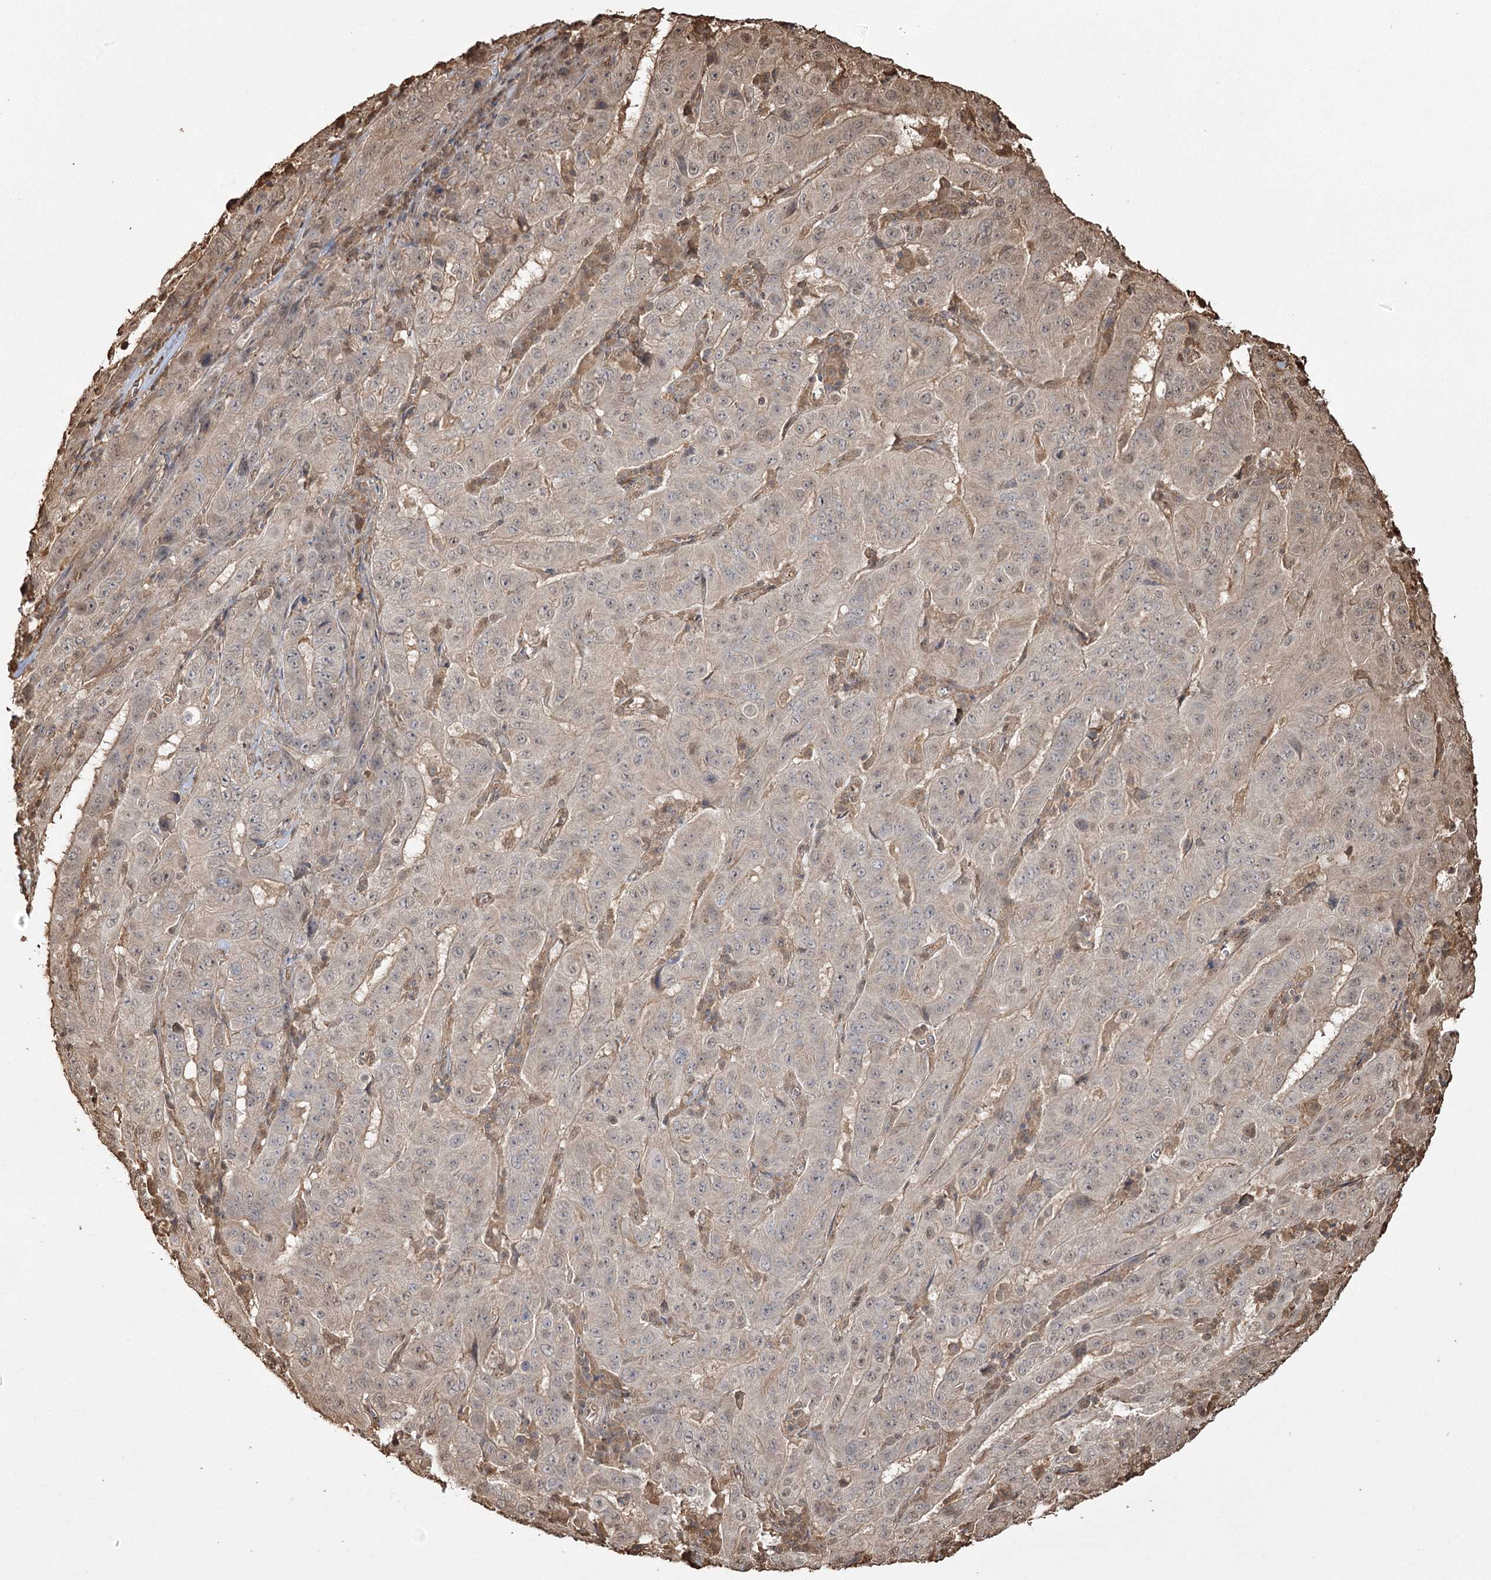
{"staining": {"intensity": "weak", "quantity": "<25%", "location": "cytoplasmic/membranous"}, "tissue": "pancreatic cancer", "cell_type": "Tumor cells", "image_type": "cancer", "snomed": [{"axis": "morphology", "description": "Adenocarcinoma, NOS"}, {"axis": "topography", "description": "Pancreas"}], "caption": "IHC micrograph of neoplastic tissue: adenocarcinoma (pancreatic) stained with DAB (3,3'-diaminobenzidine) shows no significant protein positivity in tumor cells. The staining was performed using DAB to visualize the protein expression in brown, while the nuclei were stained in blue with hematoxylin (Magnification: 20x).", "gene": "PLCH1", "patient": {"sex": "male", "age": 63}}